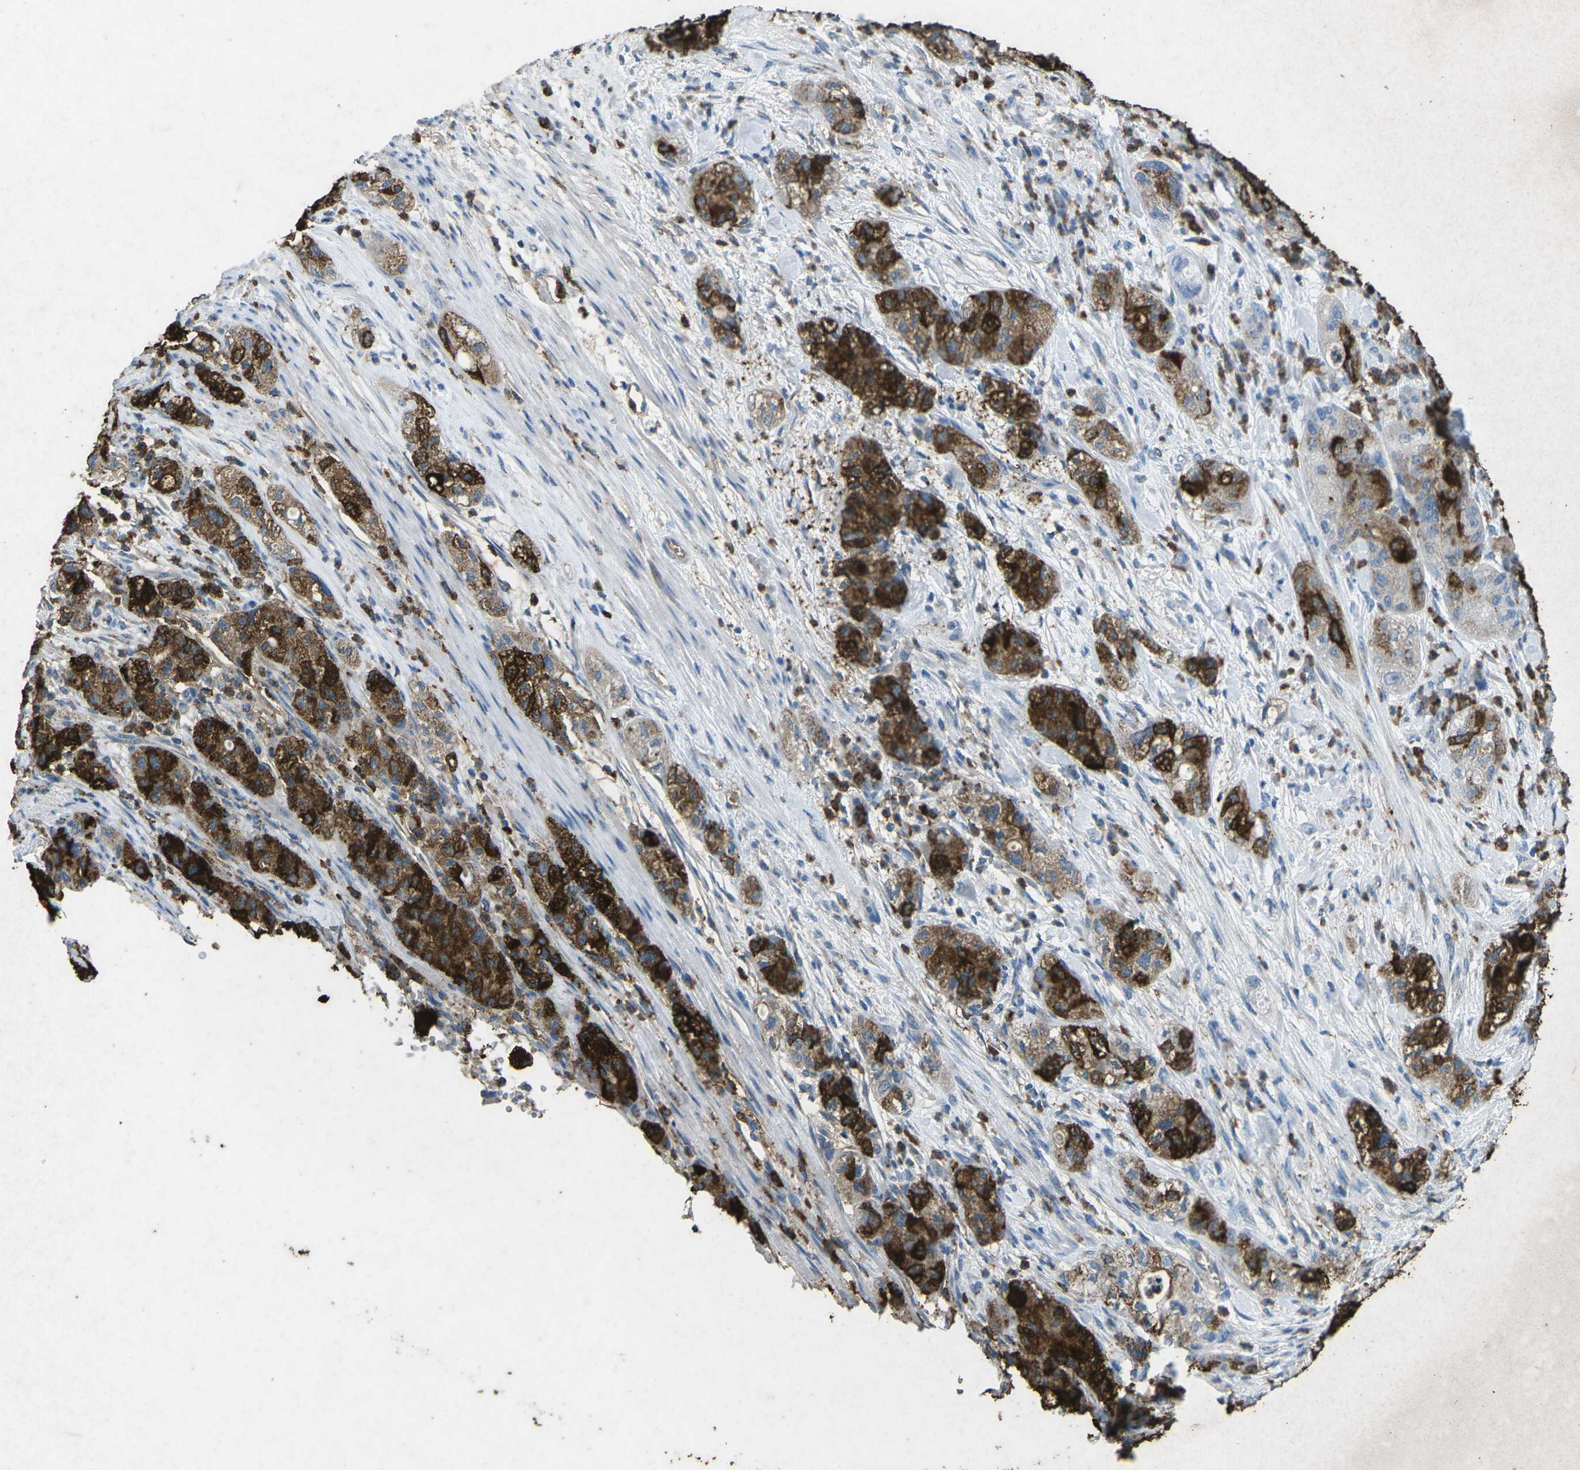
{"staining": {"intensity": "strong", "quantity": ">75%", "location": "cytoplasmic/membranous"}, "tissue": "pancreatic cancer", "cell_type": "Tumor cells", "image_type": "cancer", "snomed": [{"axis": "morphology", "description": "Adenocarcinoma, NOS"}, {"axis": "topography", "description": "Pancreas"}], "caption": "Protein expression analysis of human pancreatic cancer reveals strong cytoplasmic/membranous expression in approximately >75% of tumor cells.", "gene": "CTAGE1", "patient": {"sex": "female", "age": 78}}